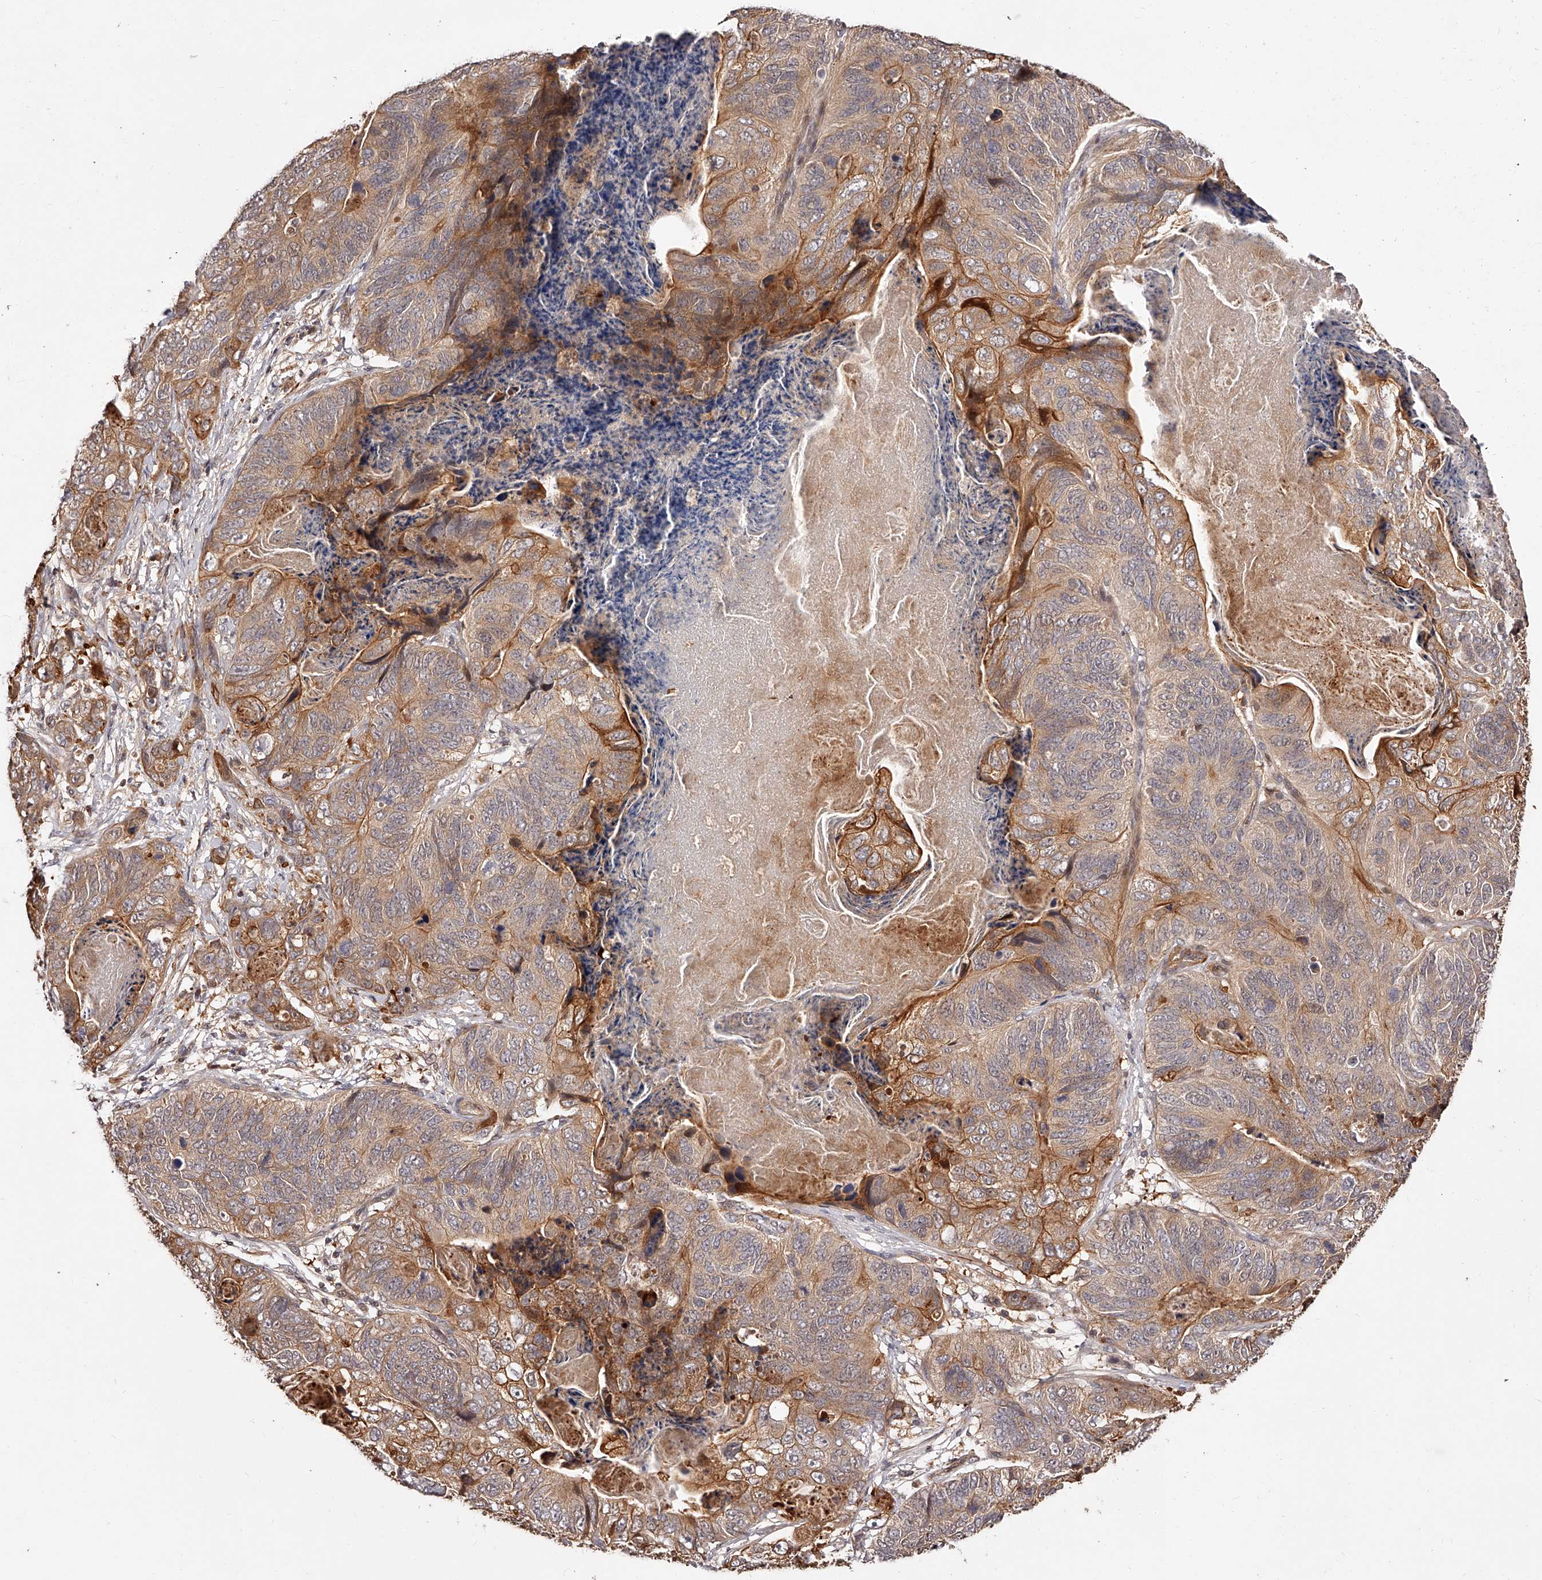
{"staining": {"intensity": "moderate", "quantity": ">75%", "location": "cytoplasmic/membranous"}, "tissue": "stomach cancer", "cell_type": "Tumor cells", "image_type": "cancer", "snomed": [{"axis": "morphology", "description": "Normal tissue, NOS"}, {"axis": "morphology", "description": "Adenocarcinoma, NOS"}, {"axis": "topography", "description": "Stomach"}], "caption": "A medium amount of moderate cytoplasmic/membranous staining is present in approximately >75% of tumor cells in stomach adenocarcinoma tissue.", "gene": "CUL7", "patient": {"sex": "female", "age": 89}}